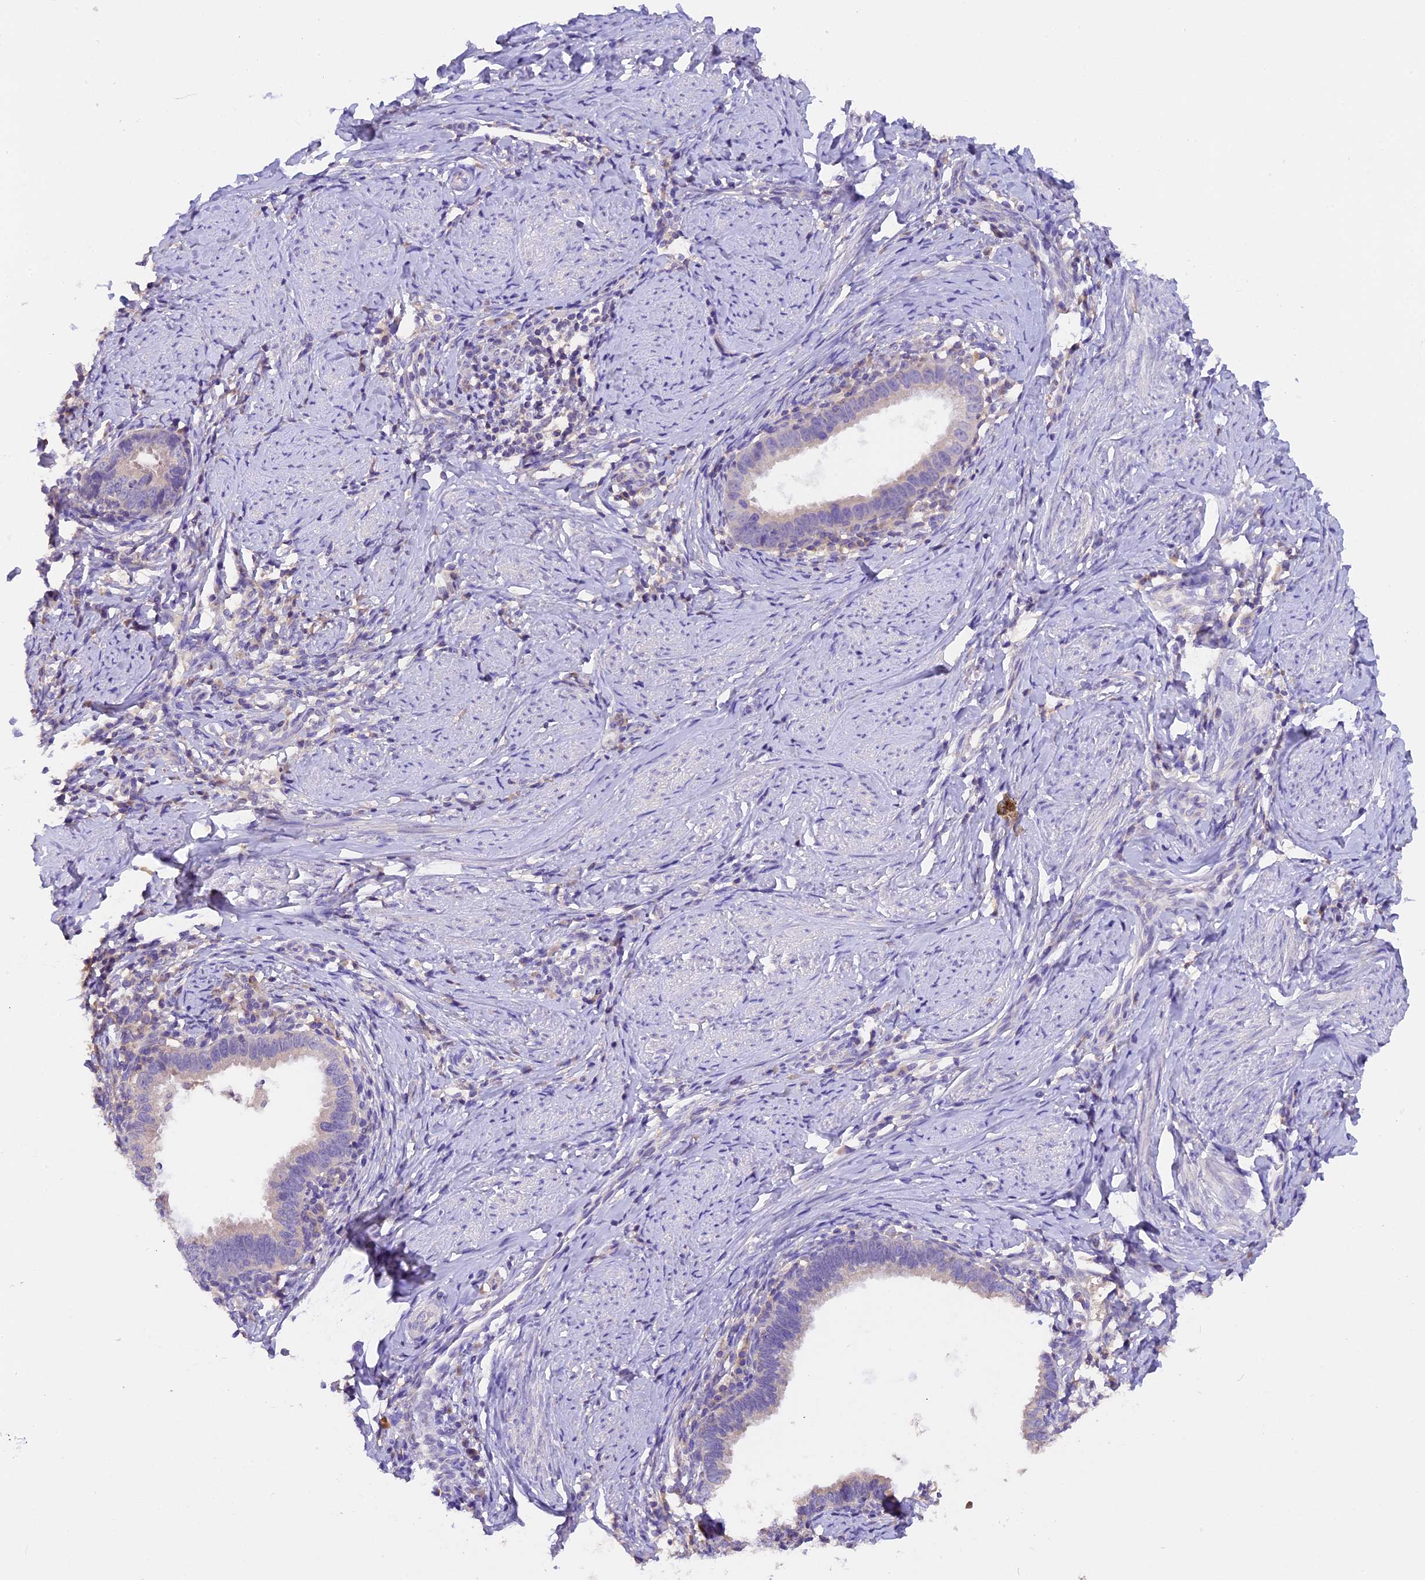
{"staining": {"intensity": "negative", "quantity": "none", "location": "none"}, "tissue": "cervical cancer", "cell_type": "Tumor cells", "image_type": "cancer", "snomed": [{"axis": "morphology", "description": "Adenocarcinoma, NOS"}, {"axis": "topography", "description": "Cervix"}], "caption": "An IHC photomicrograph of cervical cancer (adenocarcinoma) is shown. There is no staining in tumor cells of cervical cancer (adenocarcinoma). Nuclei are stained in blue.", "gene": "AP3B2", "patient": {"sex": "female", "age": 36}}